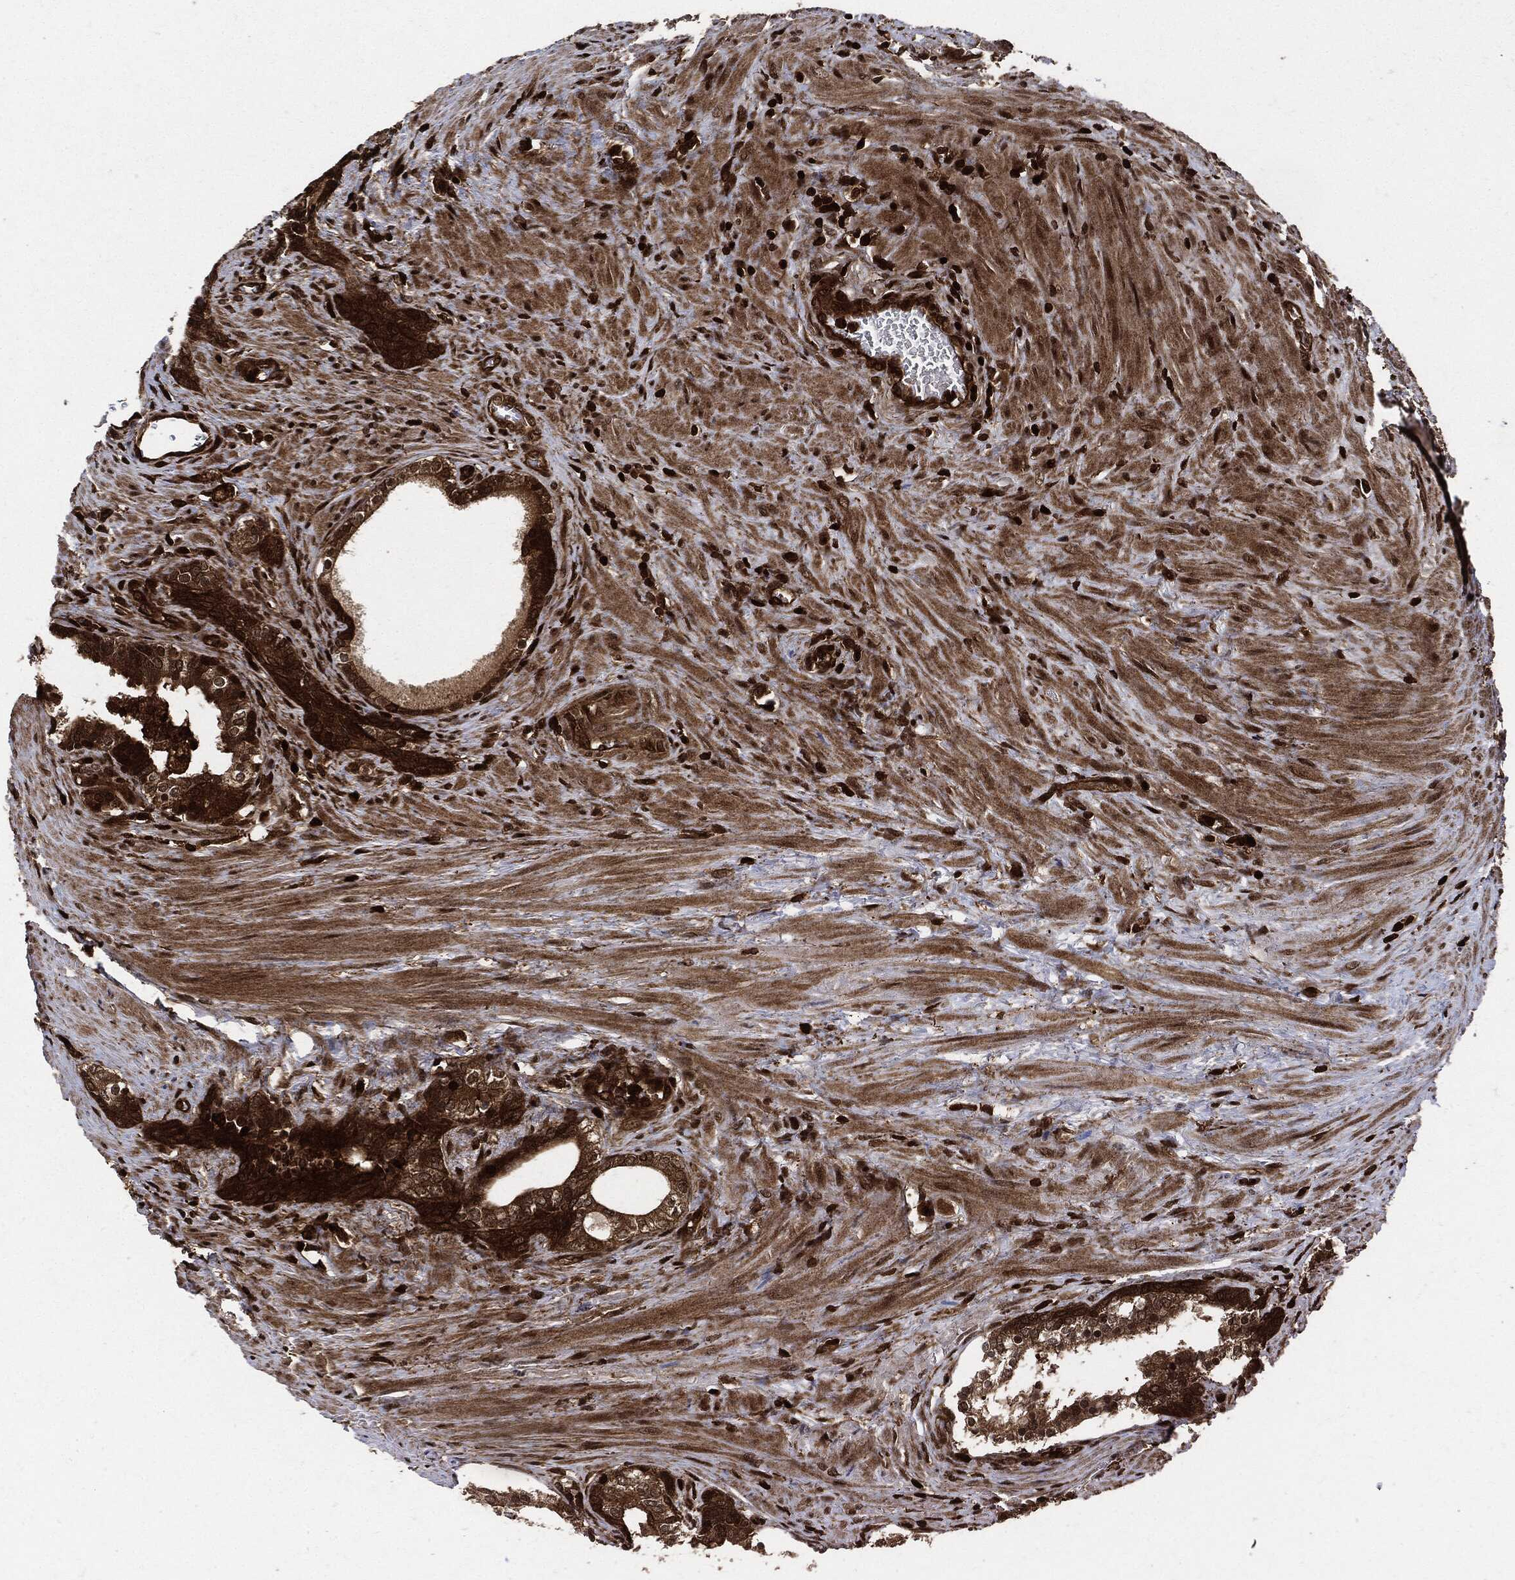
{"staining": {"intensity": "strong", "quantity": "25%-75%", "location": "cytoplasmic/membranous"}, "tissue": "prostate cancer", "cell_type": "Tumor cells", "image_type": "cancer", "snomed": [{"axis": "morphology", "description": "Adenocarcinoma, NOS"}, {"axis": "morphology", "description": "Adenocarcinoma, High grade"}, {"axis": "topography", "description": "Prostate"}], "caption": "This image shows prostate cancer stained with immunohistochemistry to label a protein in brown. The cytoplasmic/membranous of tumor cells show strong positivity for the protein. Nuclei are counter-stained blue.", "gene": "YWHAB", "patient": {"sex": "male", "age": 61}}